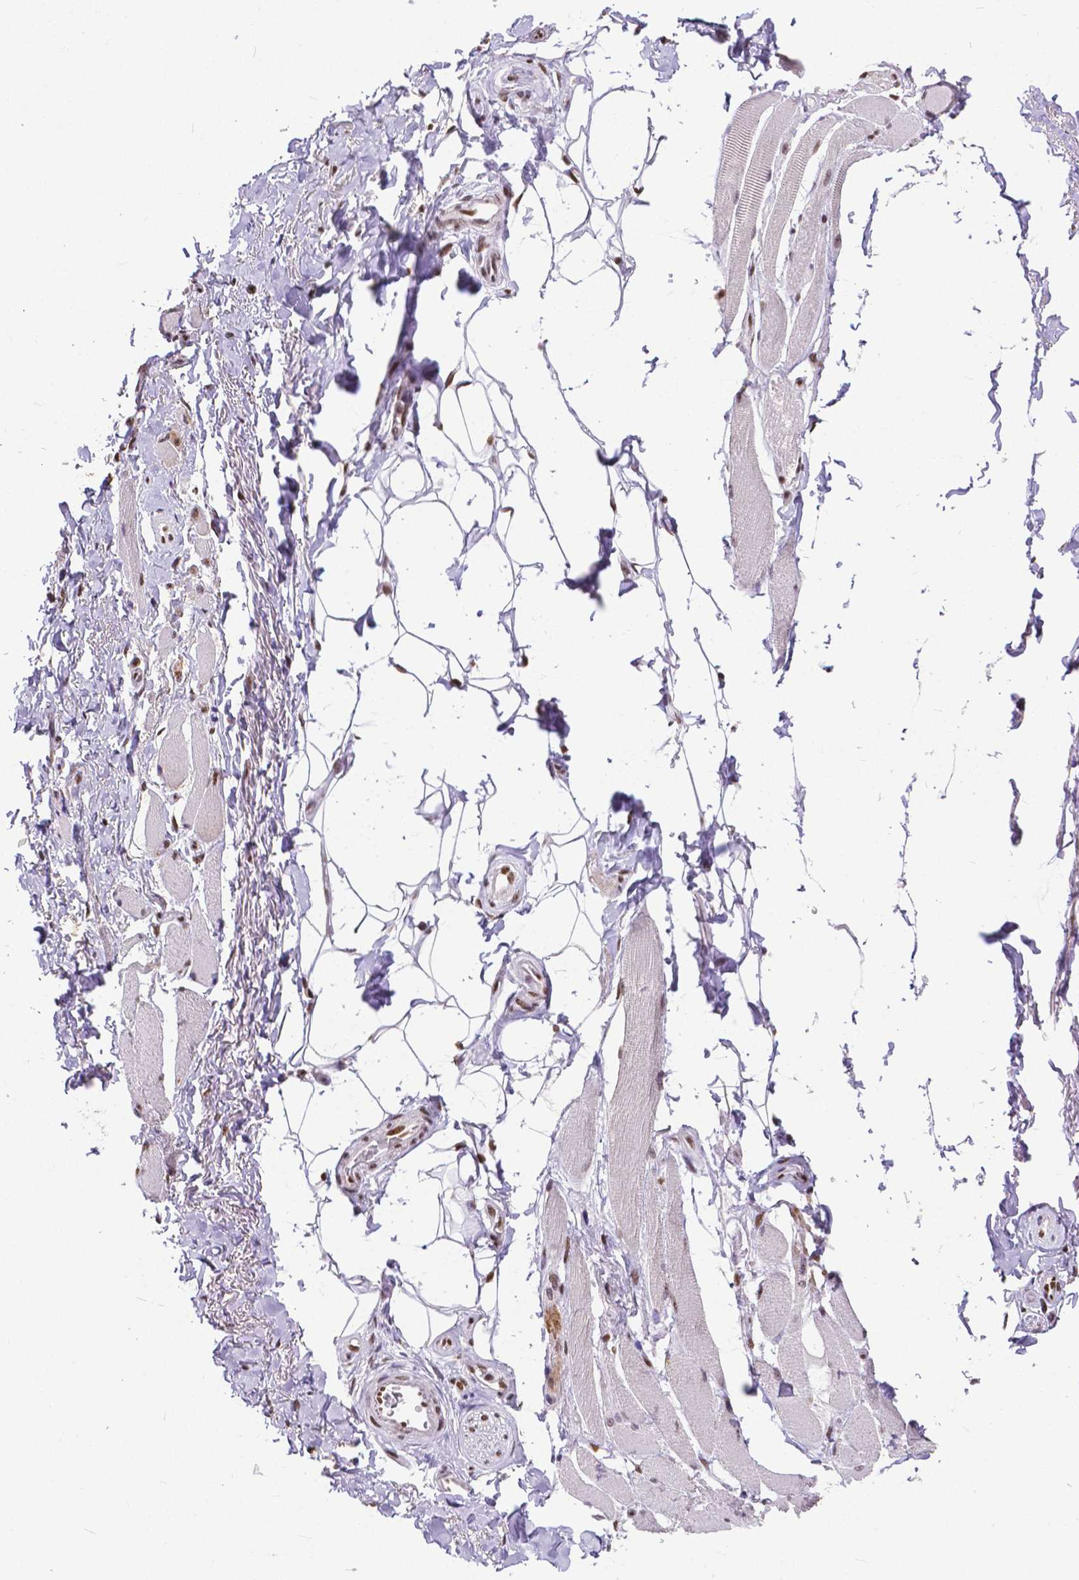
{"staining": {"intensity": "moderate", "quantity": "<25%", "location": "nuclear"}, "tissue": "skeletal muscle", "cell_type": "Myocytes", "image_type": "normal", "snomed": [{"axis": "morphology", "description": "Normal tissue, NOS"}, {"axis": "topography", "description": "Skeletal muscle"}, {"axis": "topography", "description": "Anal"}, {"axis": "topography", "description": "Peripheral nerve tissue"}], "caption": "Immunohistochemistry (IHC) of normal human skeletal muscle displays low levels of moderate nuclear staining in about <25% of myocytes.", "gene": "ATRX", "patient": {"sex": "male", "age": 53}}